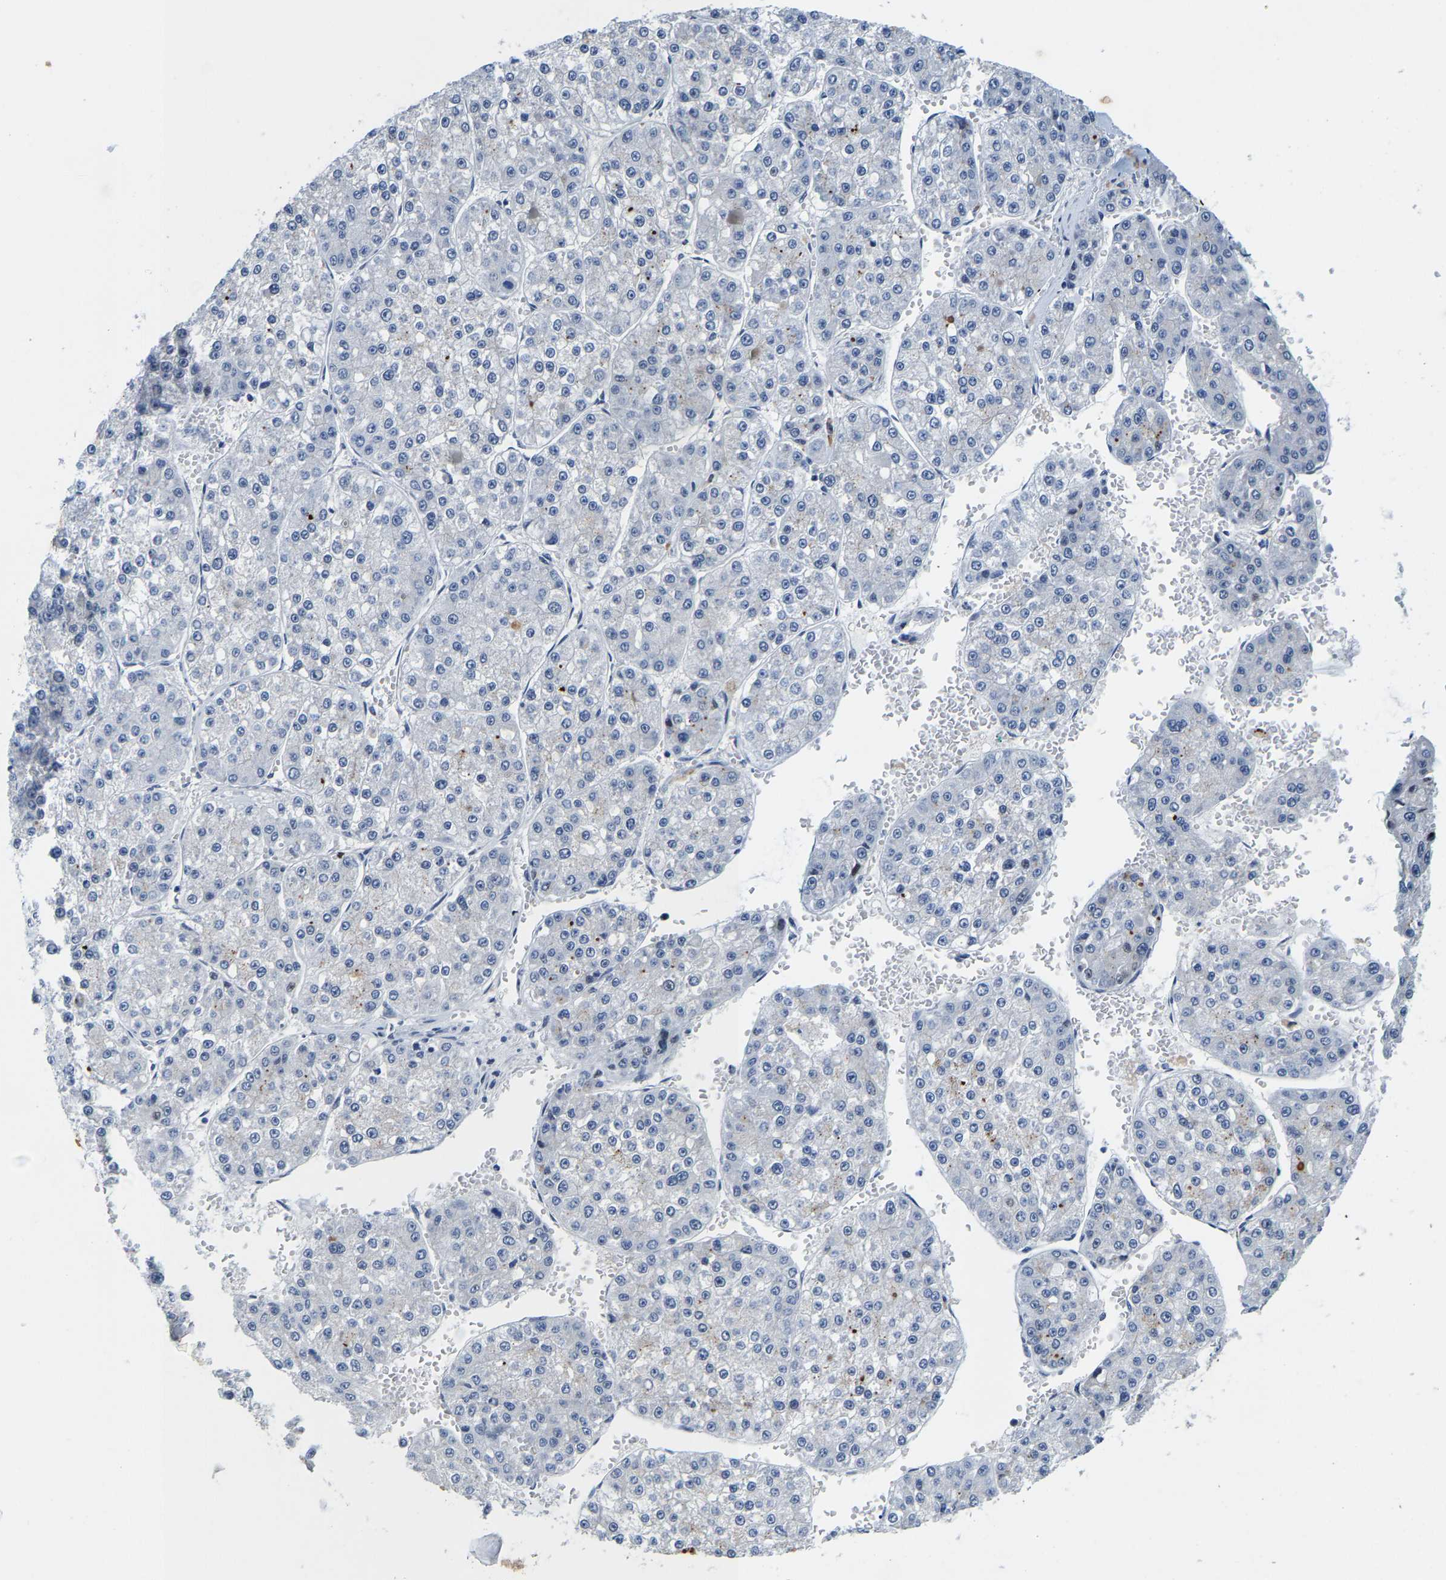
{"staining": {"intensity": "negative", "quantity": "none", "location": "none"}, "tissue": "liver cancer", "cell_type": "Tumor cells", "image_type": "cancer", "snomed": [{"axis": "morphology", "description": "Carcinoma, Hepatocellular, NOS"}, {"axis": "topography", "description": "Liver"}], "caption": "Liver hepatocellular carcinoma was stained to show a protein in brown. There is no significant expression in tumor cells.", "gene": "SETD1B", "patient": {"sex": "female", "age": 73}}